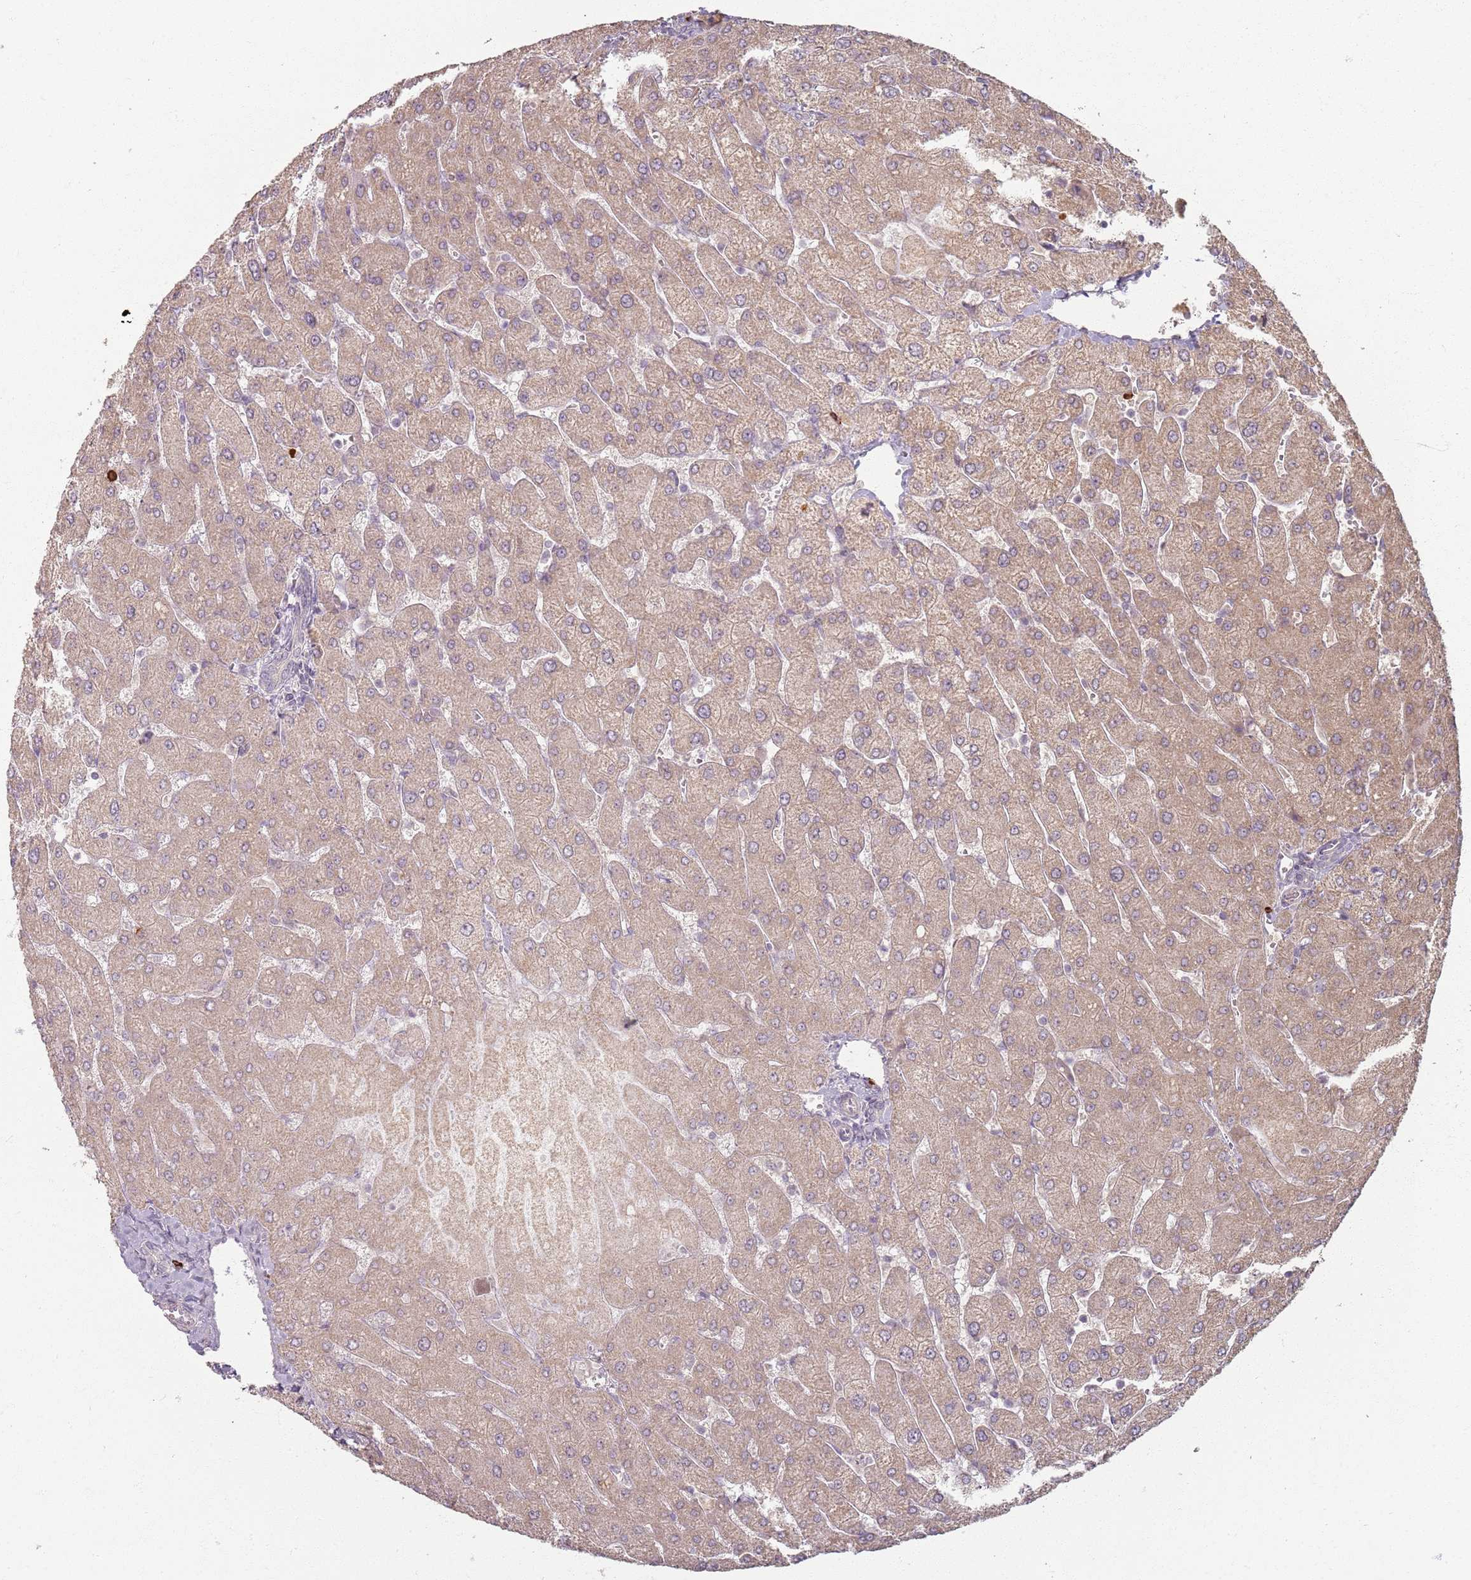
{"staining": {"intensity": "negative", "quantity": "none", "location": "none"}, "tissue": "liver", "cell_type": "Cholangiocytes", "image_type": "normal", "snomed": [{"axis": "morphology", "description": "Normal tissue, NOS"}, {"axis": "topography", "description": "Liver"}], "caption": "Unremarkable liver was stained to show a protein in brown. There is no significant positivity in cholangiocytes. (DAB immunohistochemistry (IHC), high magnification).", "gene": "CCDC168", "patient": {"sex": "male", "age": 55}}